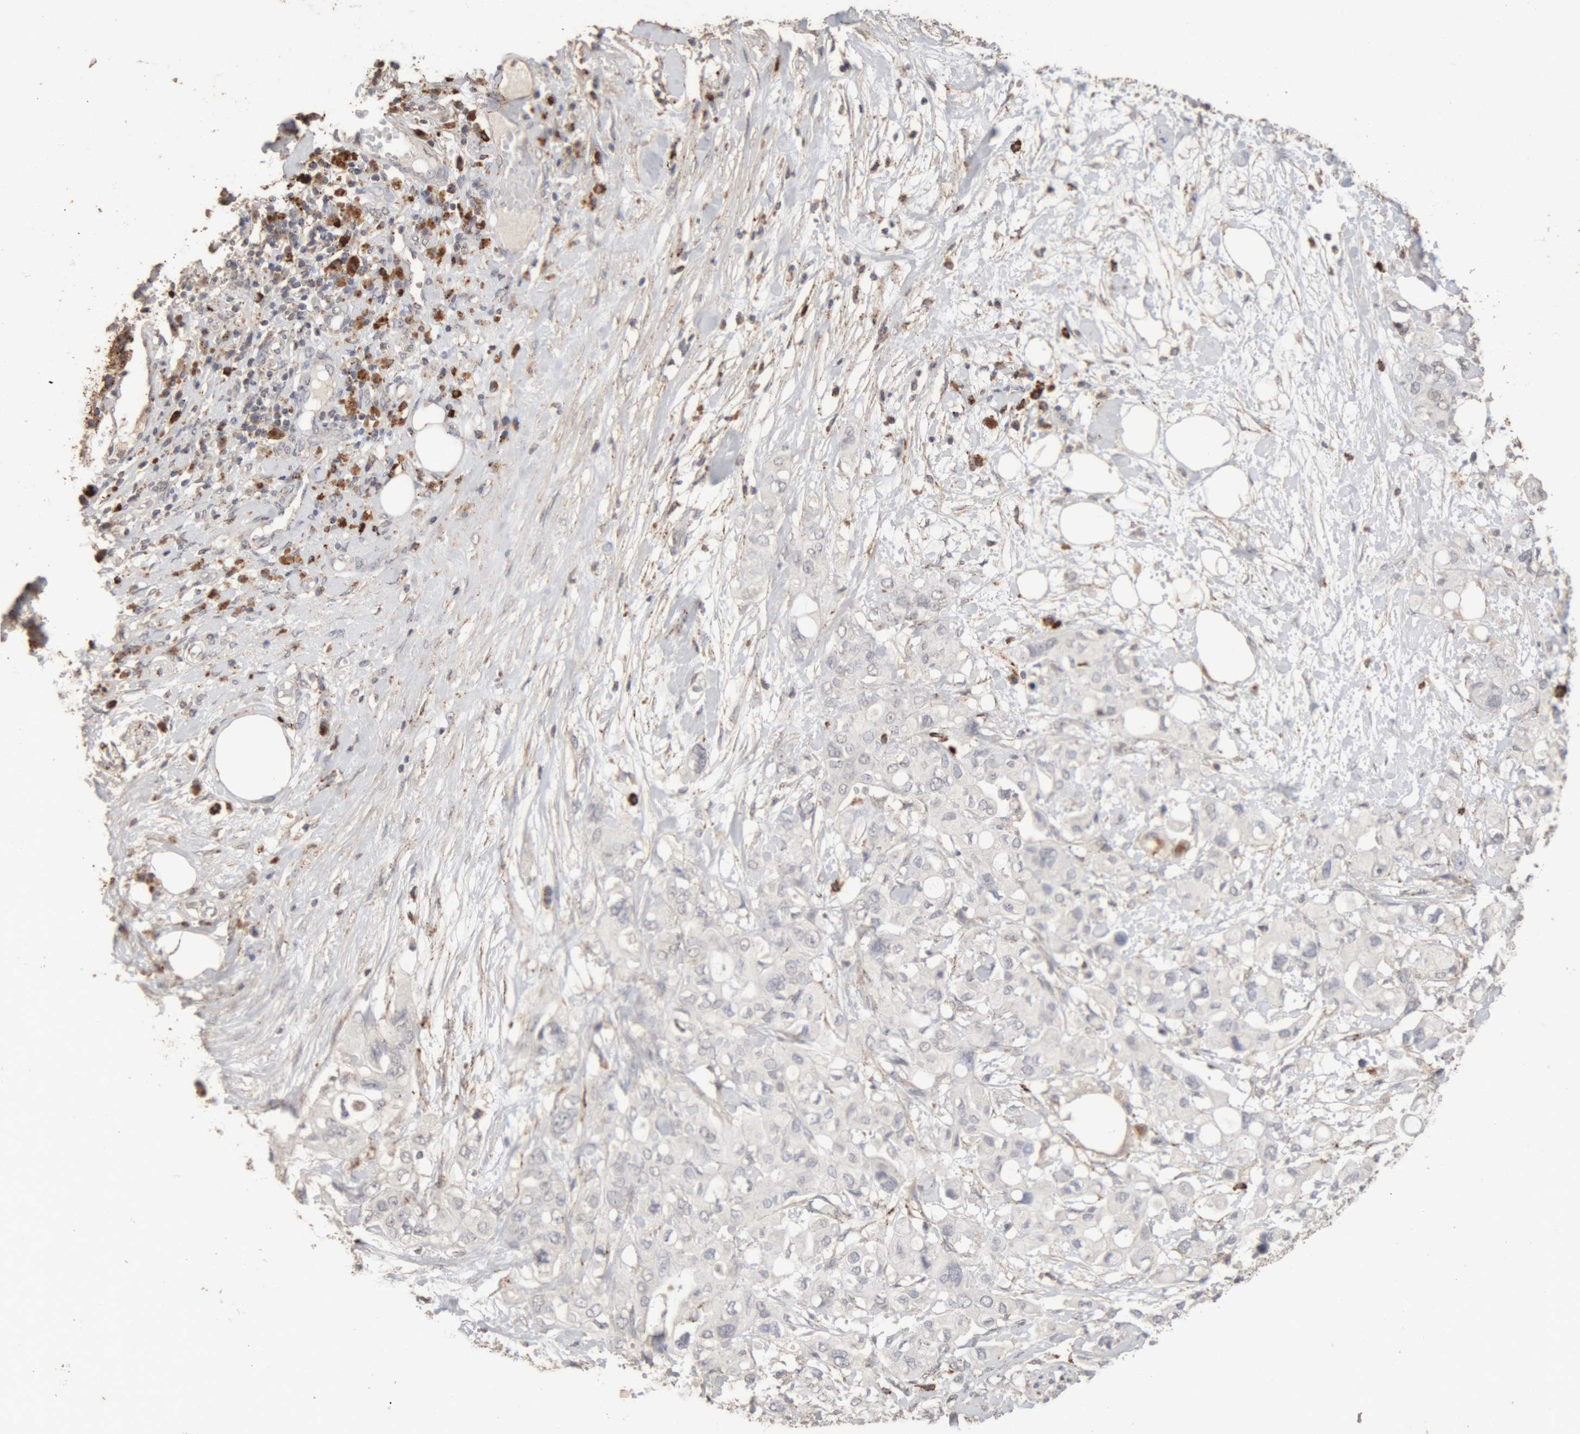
{"staining": {"intensity": "negative", "quantity": "none", "location": "none"}, "tissue": "pancreatic cancer", "cell_type": "Tumor cells", "image_type": "cancer", "snomed": [{"axis": "morphology", "description": "Adenocarcinoma, NOS"}, {"axis": "topography", "description": "Pancreas"}], "caption": "Immunohistochemistry (IHC) micrograph of pancreatic cancer (adenocarcinoma) stained for a protein (brown), which demonstrates no positivity in tumor cells.", "gene": "ARSA", "patient": {"sex": "female", "age": 56}}